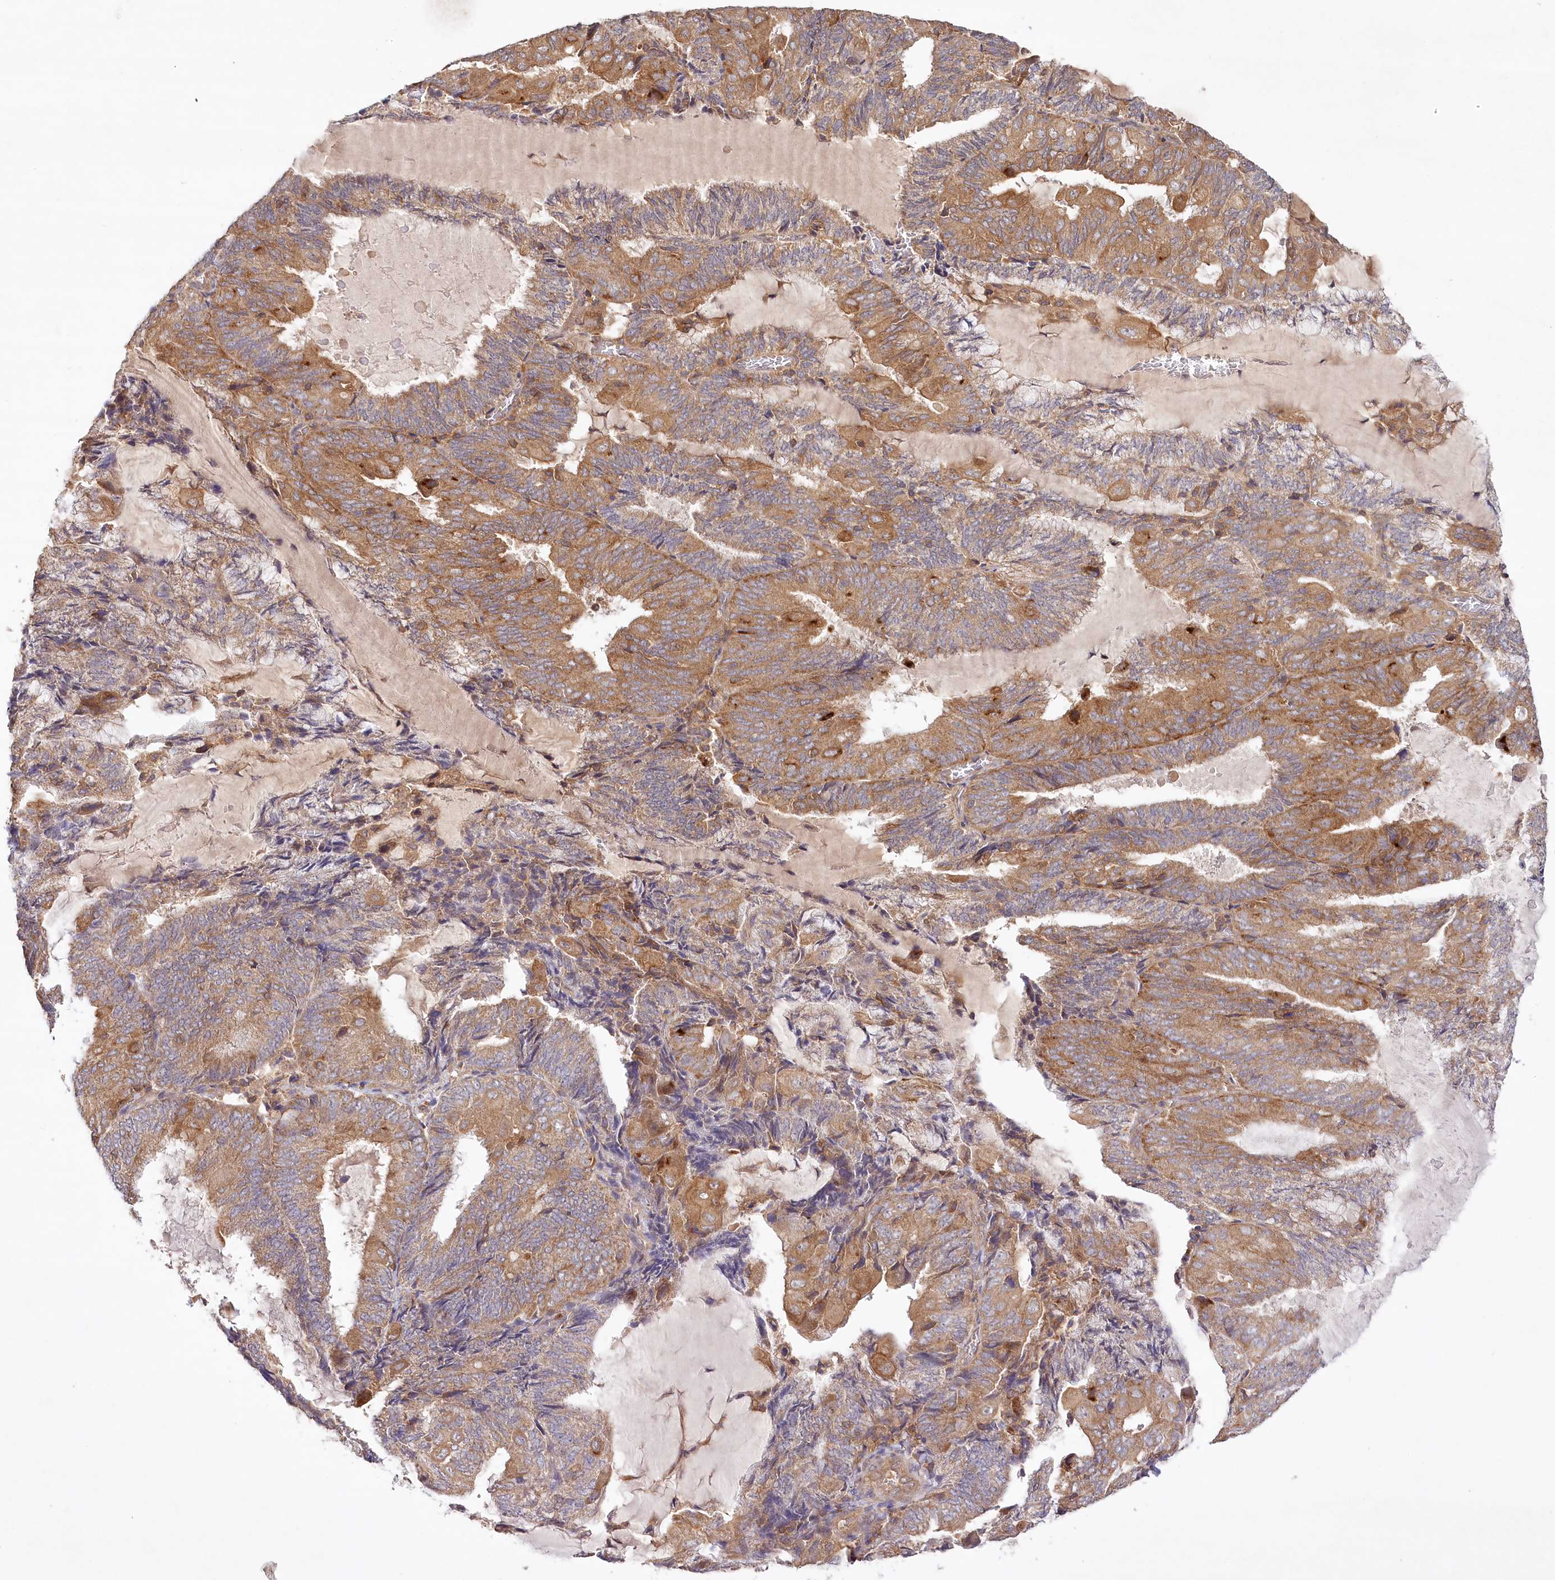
{"staining": {"intensity": "moderate", "quantity": ">75%", "location": "cytoplasmic/membranous"}, "tissue": "endometrial cancer", "cell_type": "Tumor cells", "image_type": "cancer", "snomed": [{"axis": "morphology", "description": "Adenocarcinoma, NOS"}, {"axis": "topography", "description": "Endometrium"}], "caption": "This image shows immunohistochemistry staining of human endometrial adenocarcinoma, with medium moderate cytoplasmic/membranous positivity in about >75% of tumor cells.", "gene": "LSS", "patient": {"sex": "female", "age": 81}}